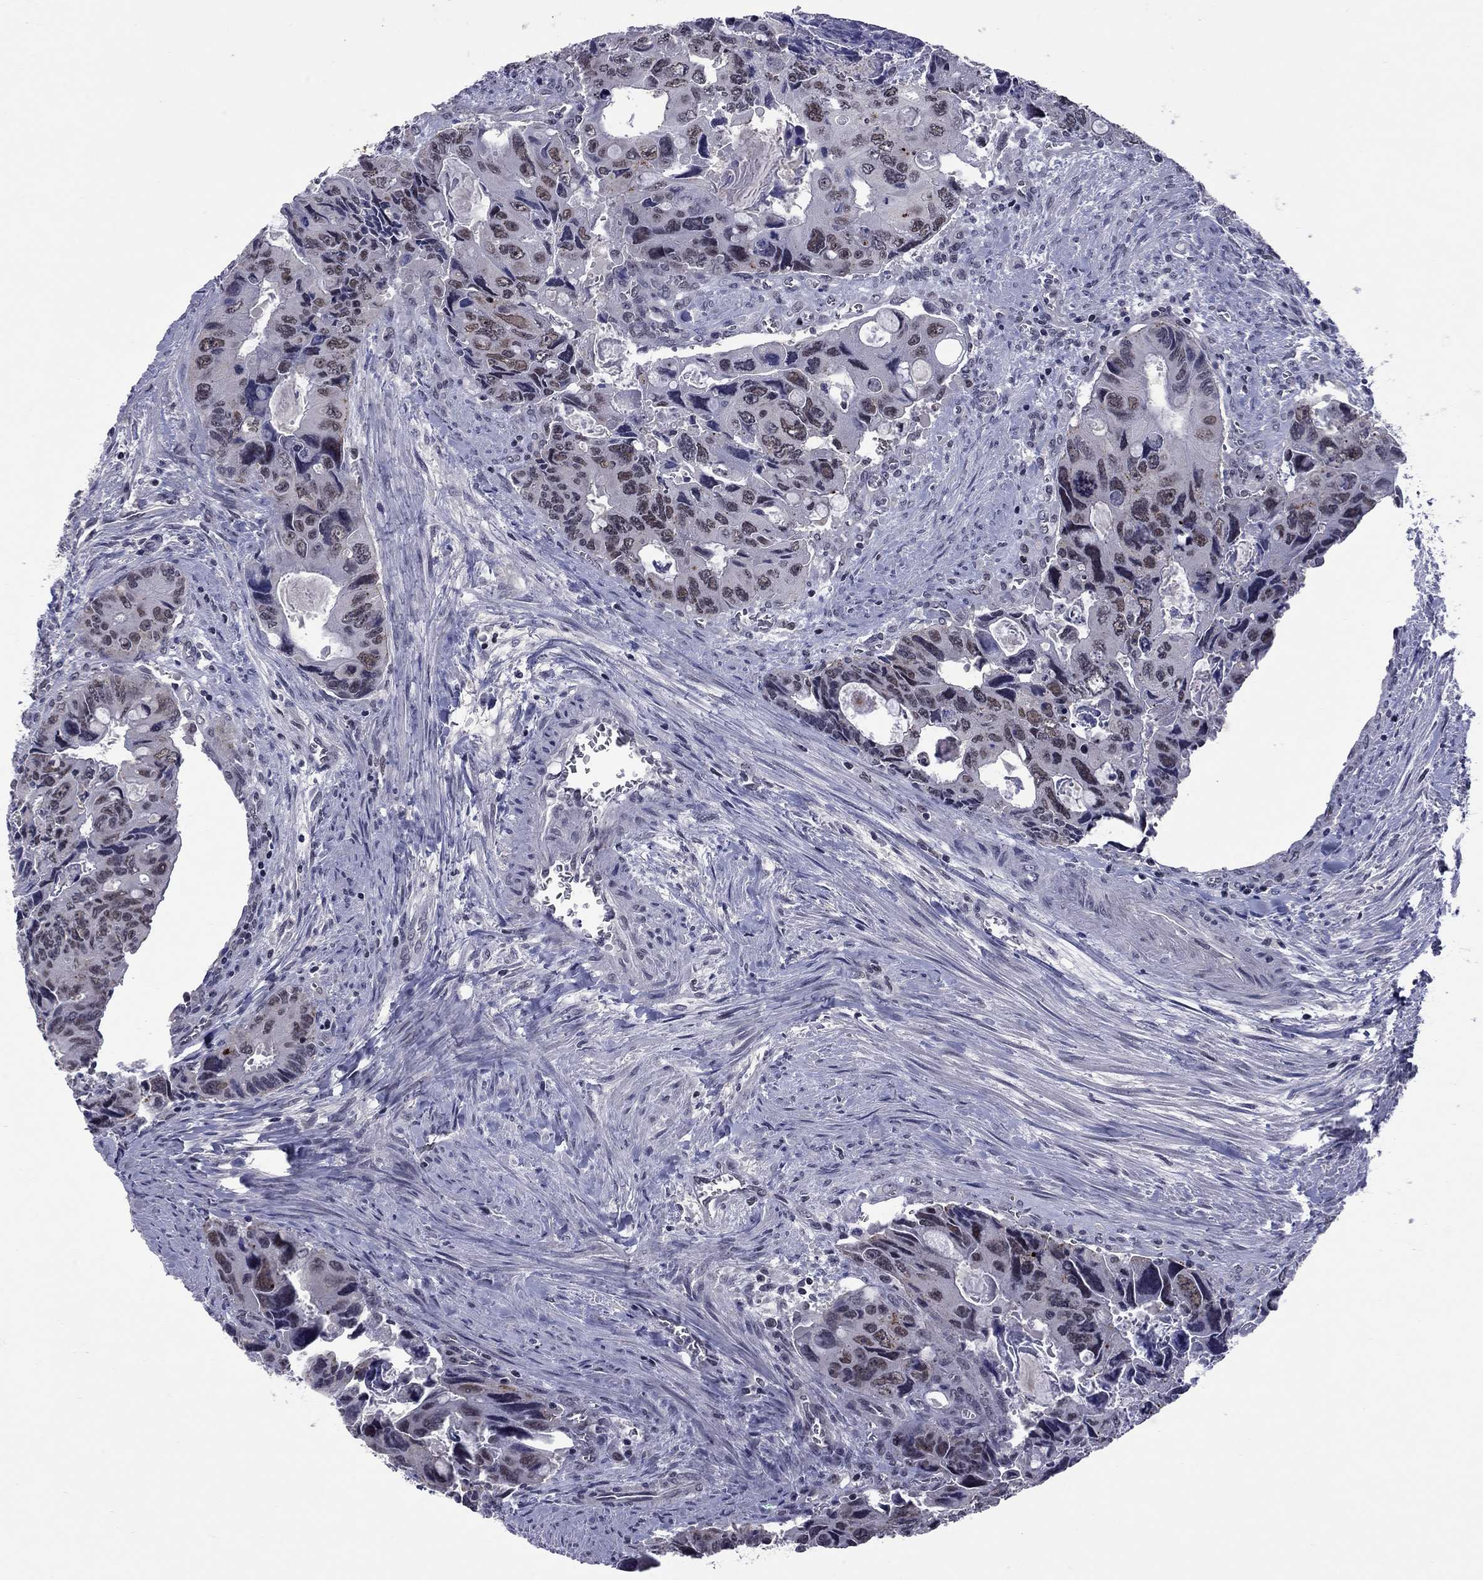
{"staining": {"intensity": "weak", "quantity": "25%-75%", "location": "nuclear"}, "tissue": "colorectal cancer", "cell_type": "Tumor cells", "image_type": "cancer", "snomed": [{"axis": "morphology", "description": "Adenocarcinoma, NOS"}, {"axis": "topography", "description": "Rectum"}], "caption": "Weak nuclear protein expression is seen in approximately 25%-75% of tumor cells in colorectal cancer (adenocarcinoma).", "gene": "TAF9", "patient": {"sex": "male", "age": 62}}